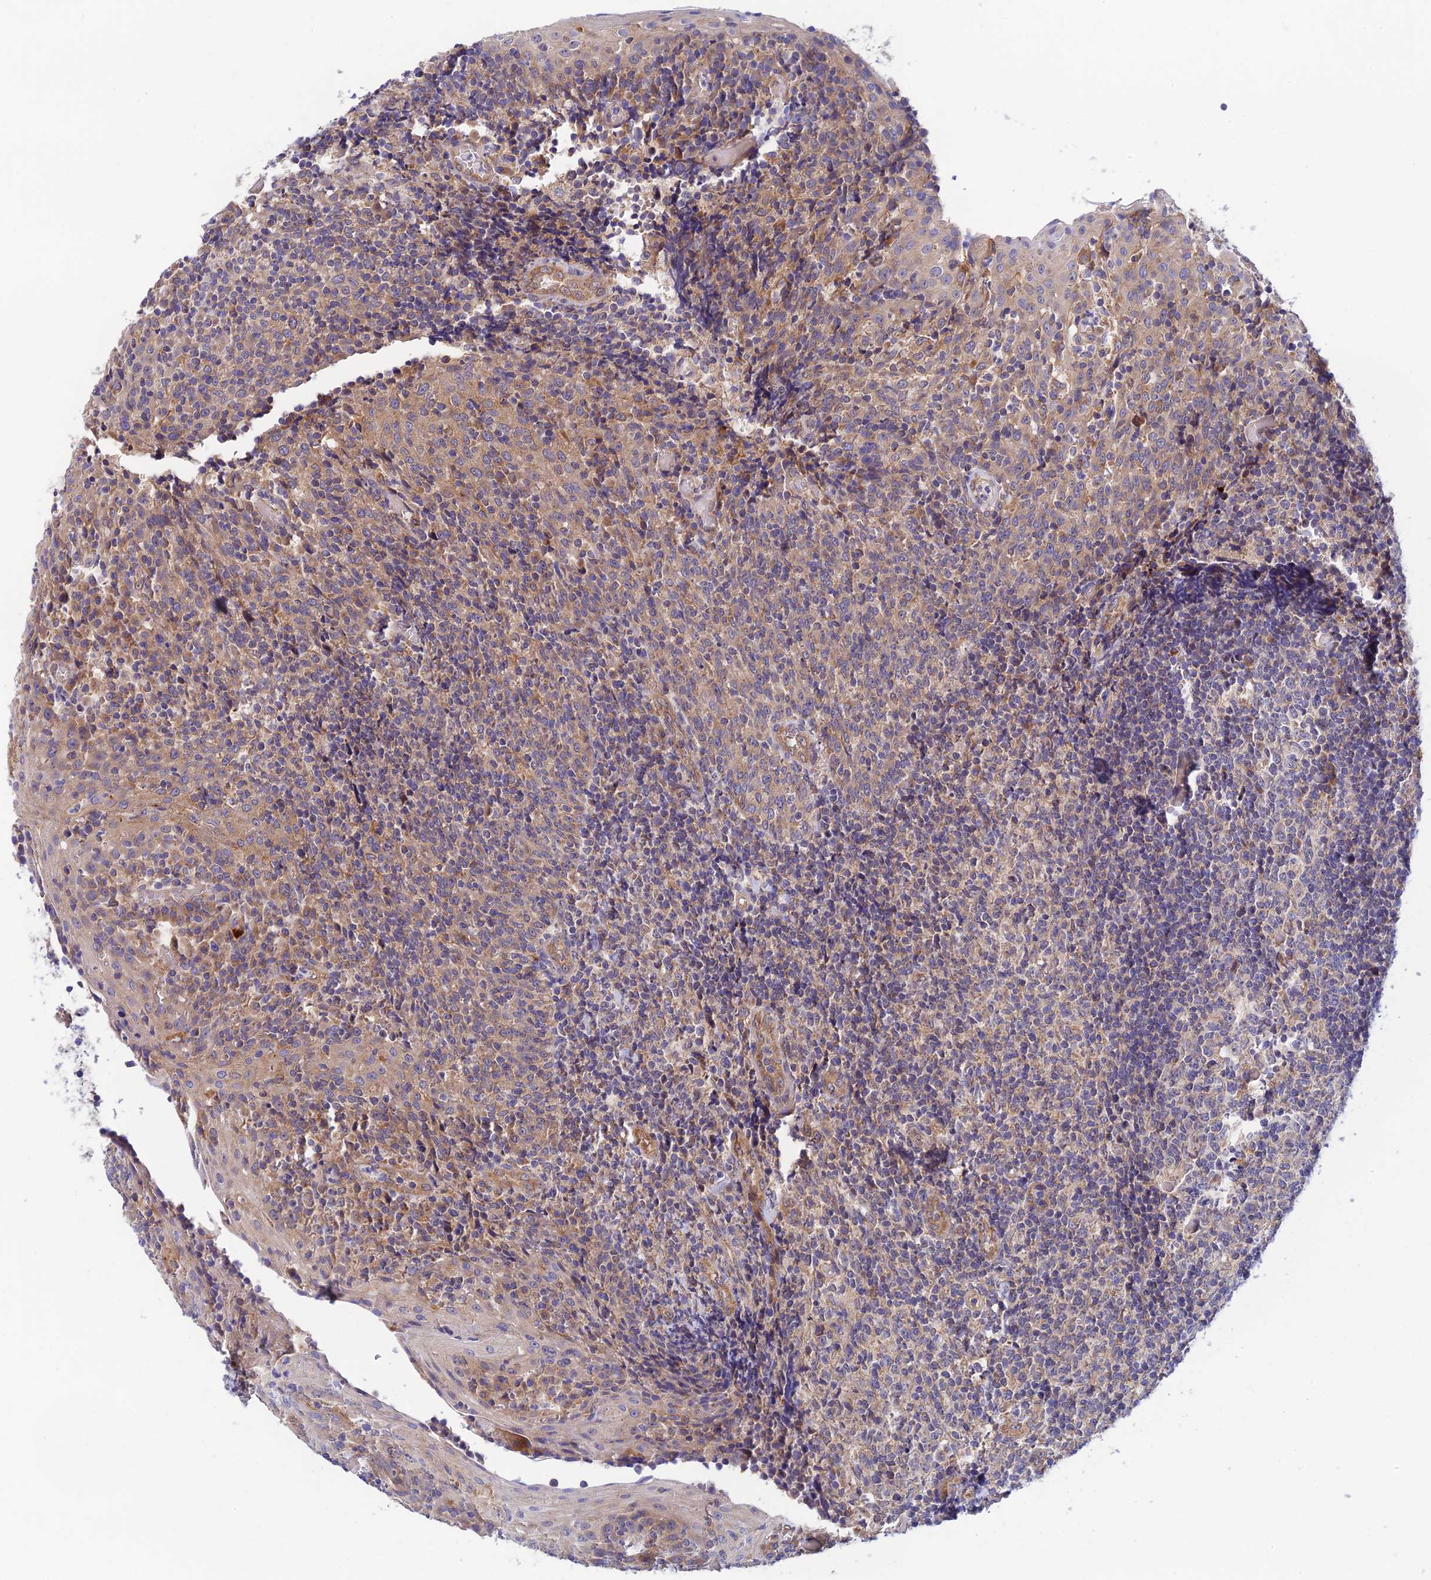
{"staining": {"intensity": "negative", "quantity": "none", "location": "none"}, "tissue": "tonsil", "cell_type": "Germinal center cells", "image_type": "normal", "snomed": [{"axis": "morphology", "description": "Normal tissue, NOS"}, {"axis": "topography", "description": "Tonsil"}], "caption": "This is an immunohistochemistry (IHC) image of normal tonsil. There is no expression in germinal center cells.", "gene": "RANBP6", "patient": {"sex": "female", "age": 19}}